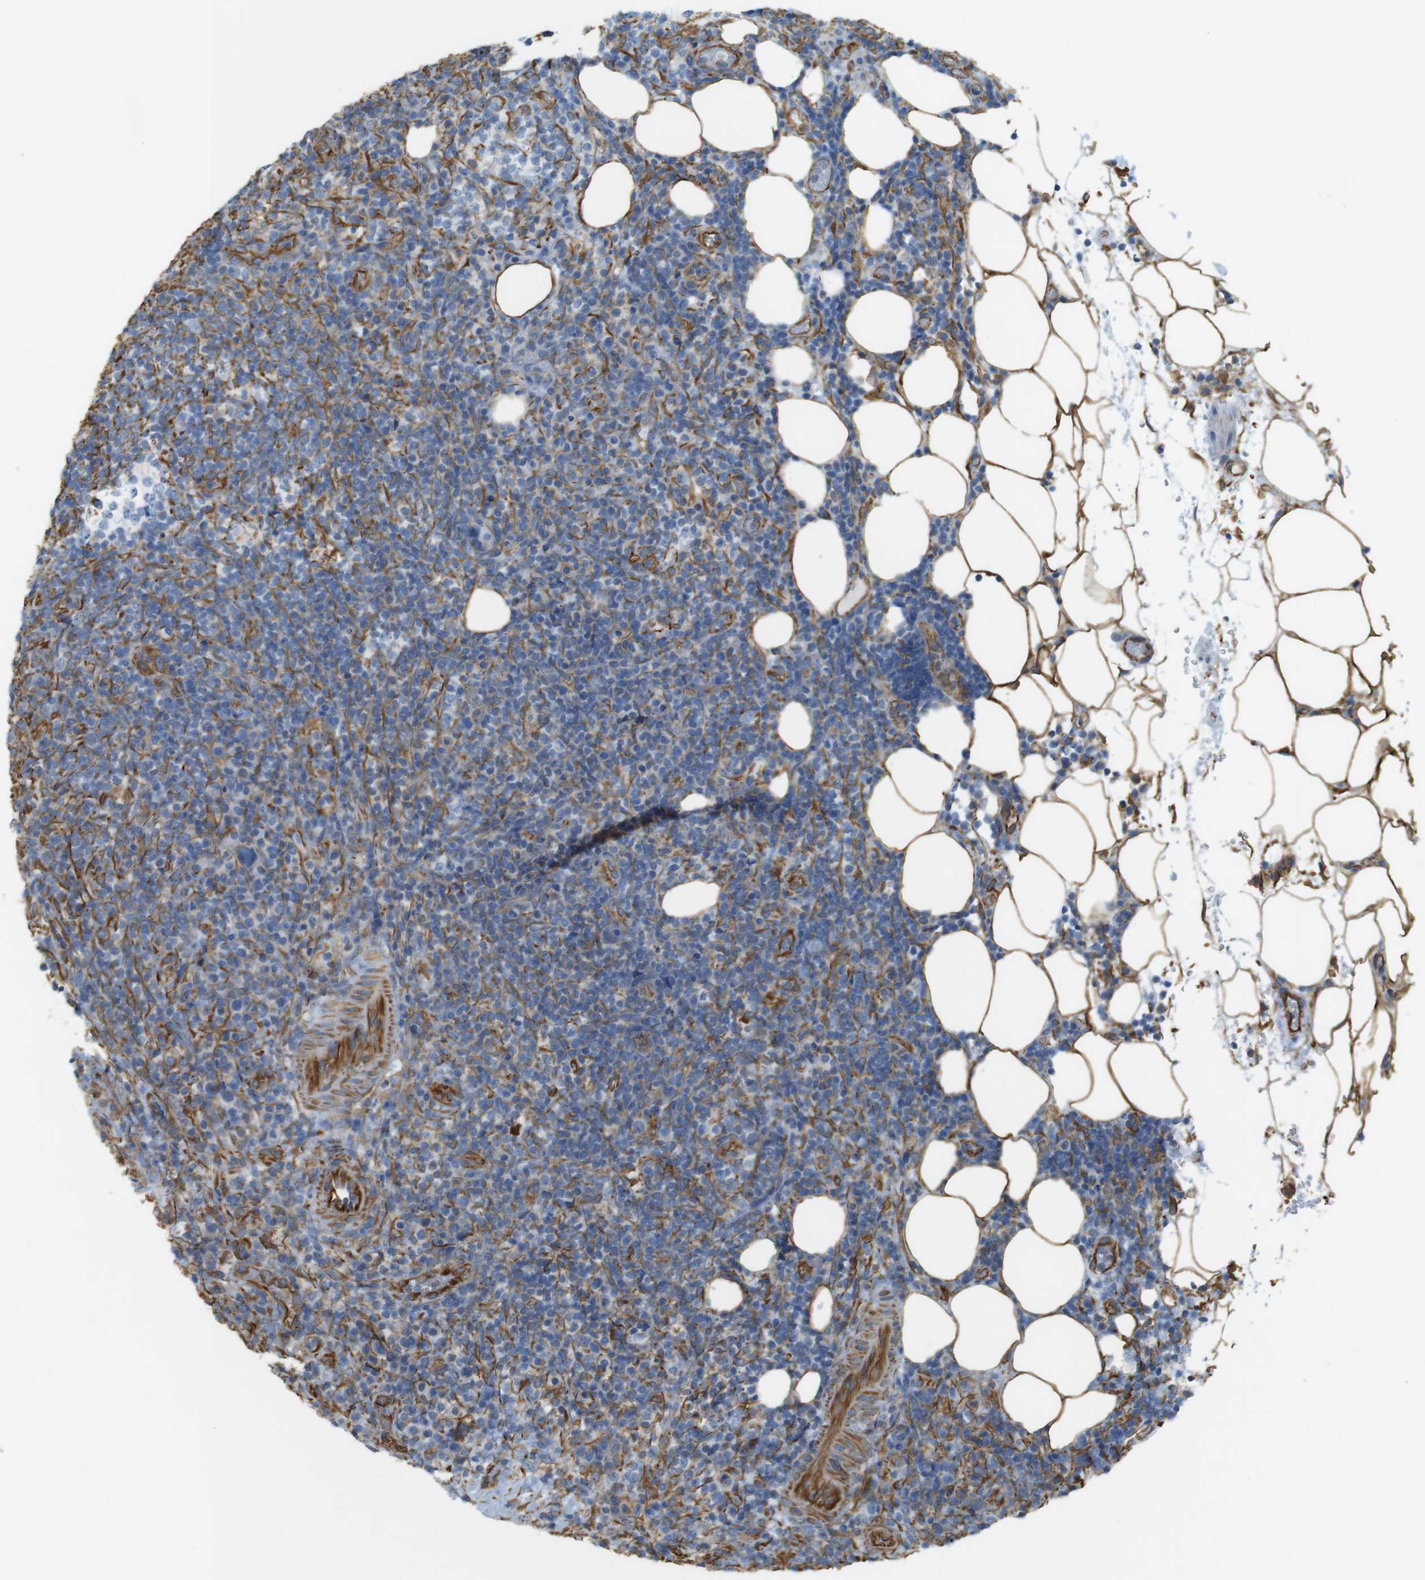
{"staining": {"intensity": "negative", "quantity": "none", "location": "none"}, "tissue": "lymphoma", "cell_type": "Tumor cells", "image_type": "cancer", "snomed": [{"axis": "morphology", "description": "Malignant lymphoma, non-Hodgkin's type, High grade"}, {"axis": "topography", "description": "Lymph node"}], "caption": "Tumor cells show no significant expression in high-grade malignant lymphoma, non-Hodgkin's type.", "gene": "MS4A10", "patient": {"sex": "female", "age": 76}}